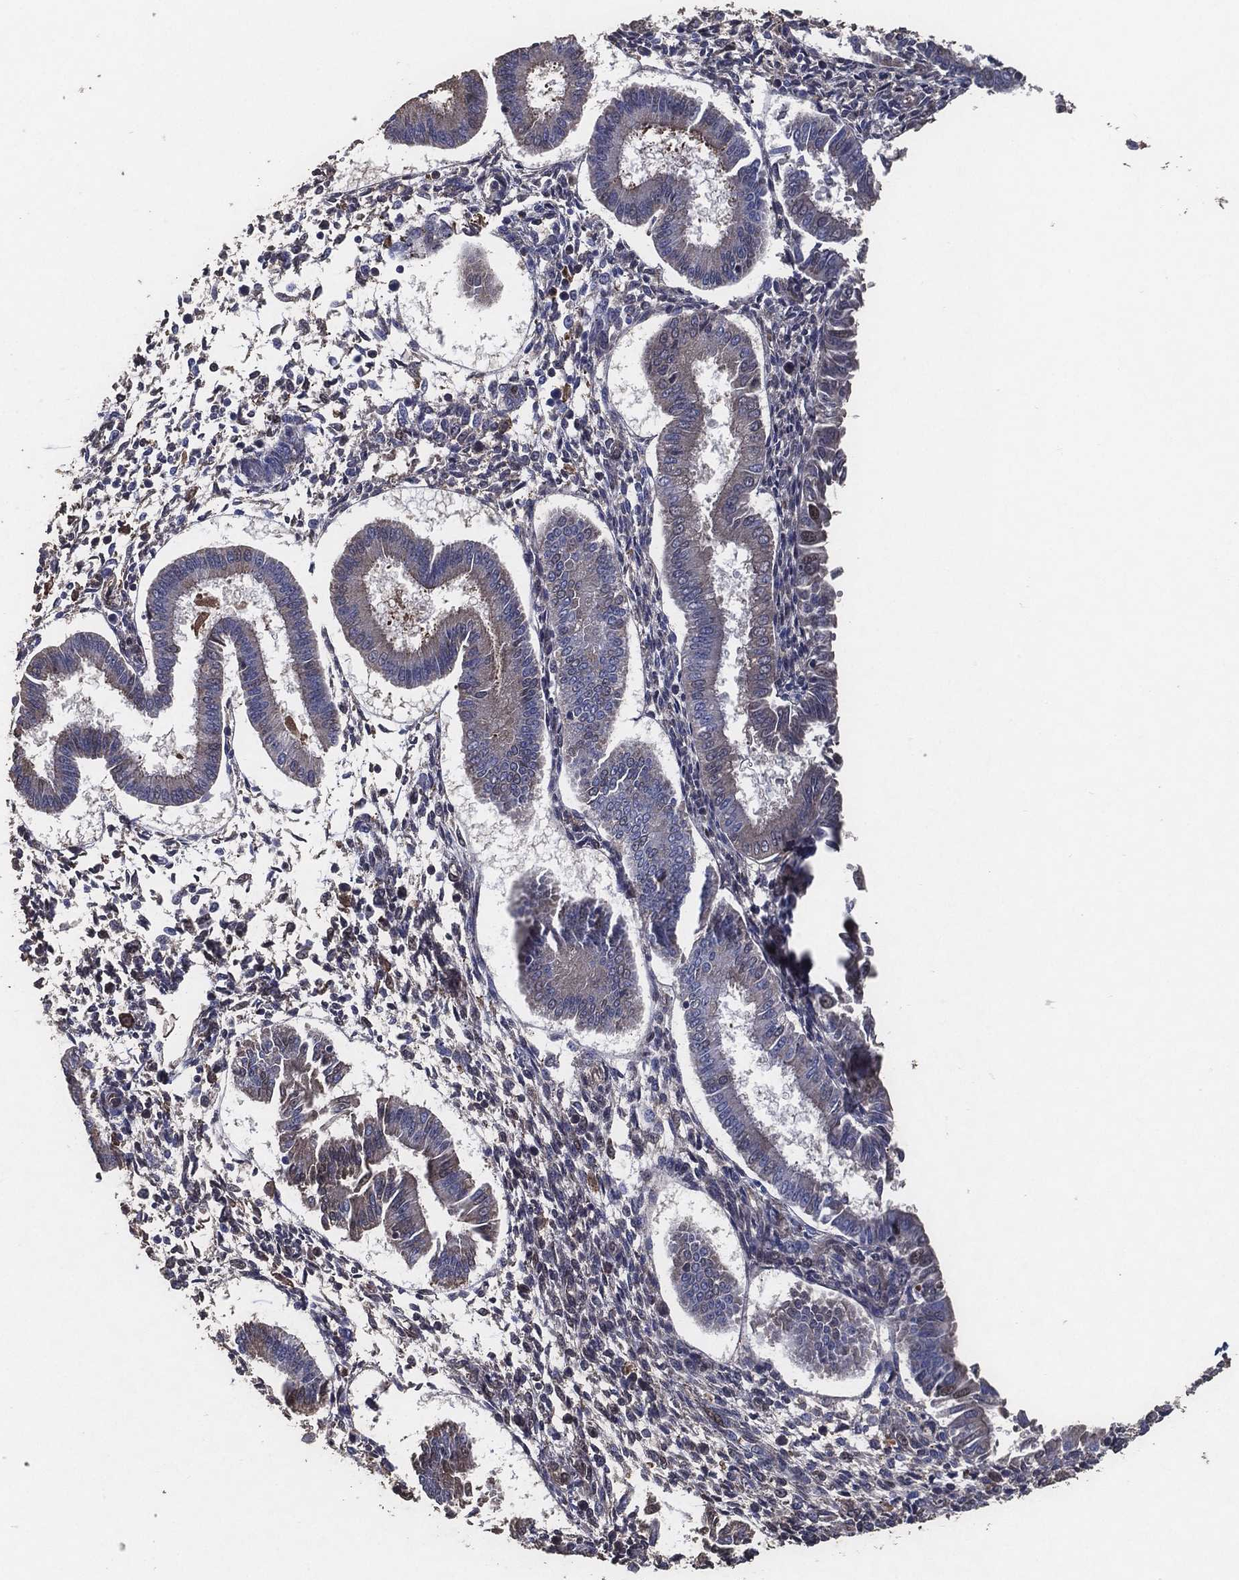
{"staining": {"intensity": "negative", "quantity": "none", "location": "none"}, "tissue": "endometrium", "cell_type": "Cells in endometrial stroma", "image_type": "normal", "snomed": [{"axis": "morphology", "description": "Normal tissue, NOS"}, {"axis": "topography", "description": "Endometrium"}], "caption": "Immunohistochemical staining of unremarkable endometrium demonstrates no significant positivity in cells in endometrial stroma.", "gene": "EFNA1", "patient": {"sex": "female", "age": 43}}